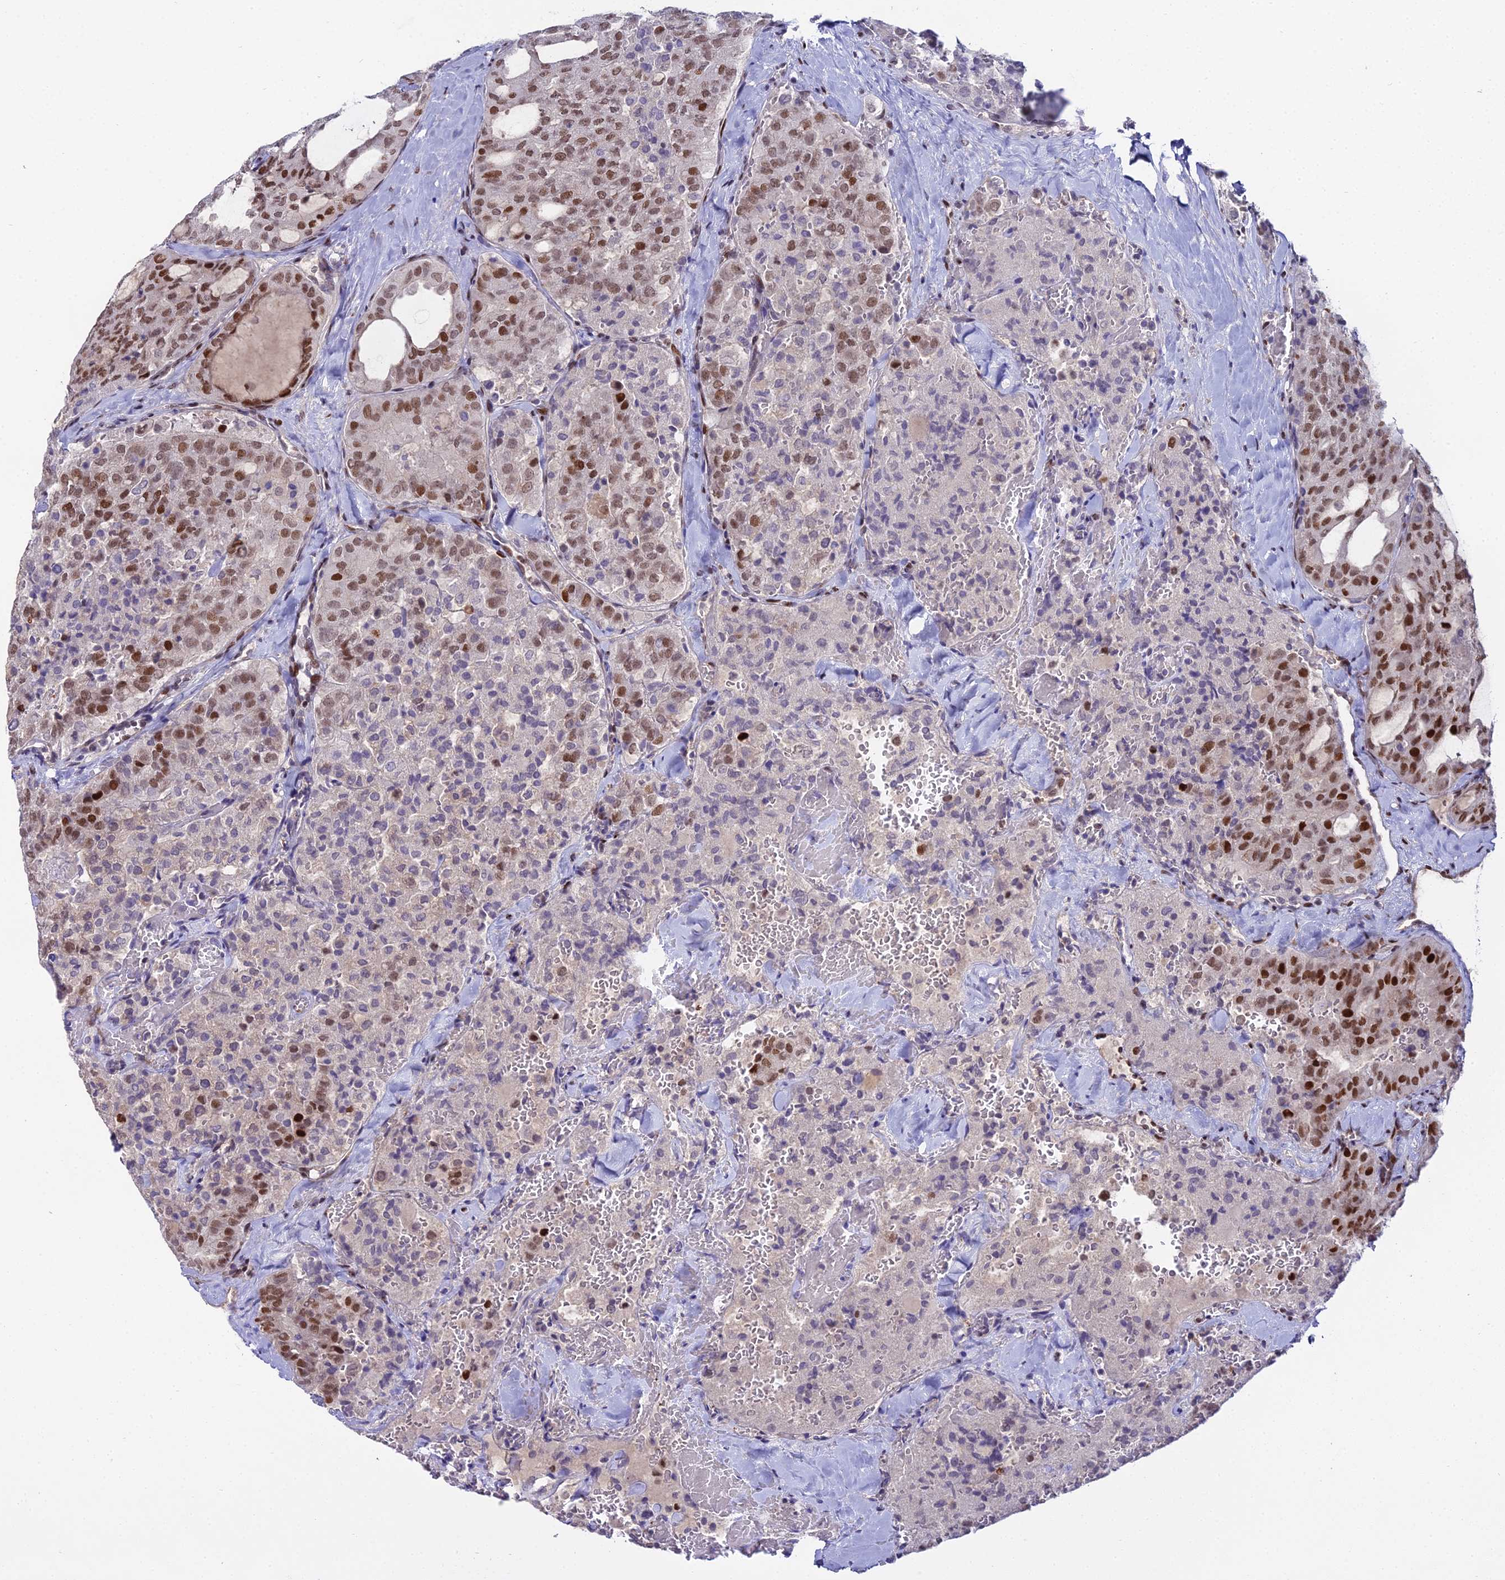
{"staining": {"intensity": "moderate", "quantity": ">75%", "location": "nuclear"}, "tissue": "thyroid cancer", "cell_type": "Tumor cells", "image_type": "cancer", "snomed": [{"axis": "morphology", "description": "Follicular adenoma carcinoma, NOS"}, {"axis": "topography", "description": "Thyroid gland"}], "caption": "IHC staining of thyroid follicular adenoma carcinoma, which reveals medium levels of moderate nuclear positivity in approximately >75% of tumor cells indicating moderate nuclear protein positivity. The staining was performed using DAB (3,3'-diaminobenzidine) (brown) for protein detection and nuclei were counterstained in hematoxylin (blue).", "gene": "ZNF707", "patient": {"sex": "male", "age": 75}}